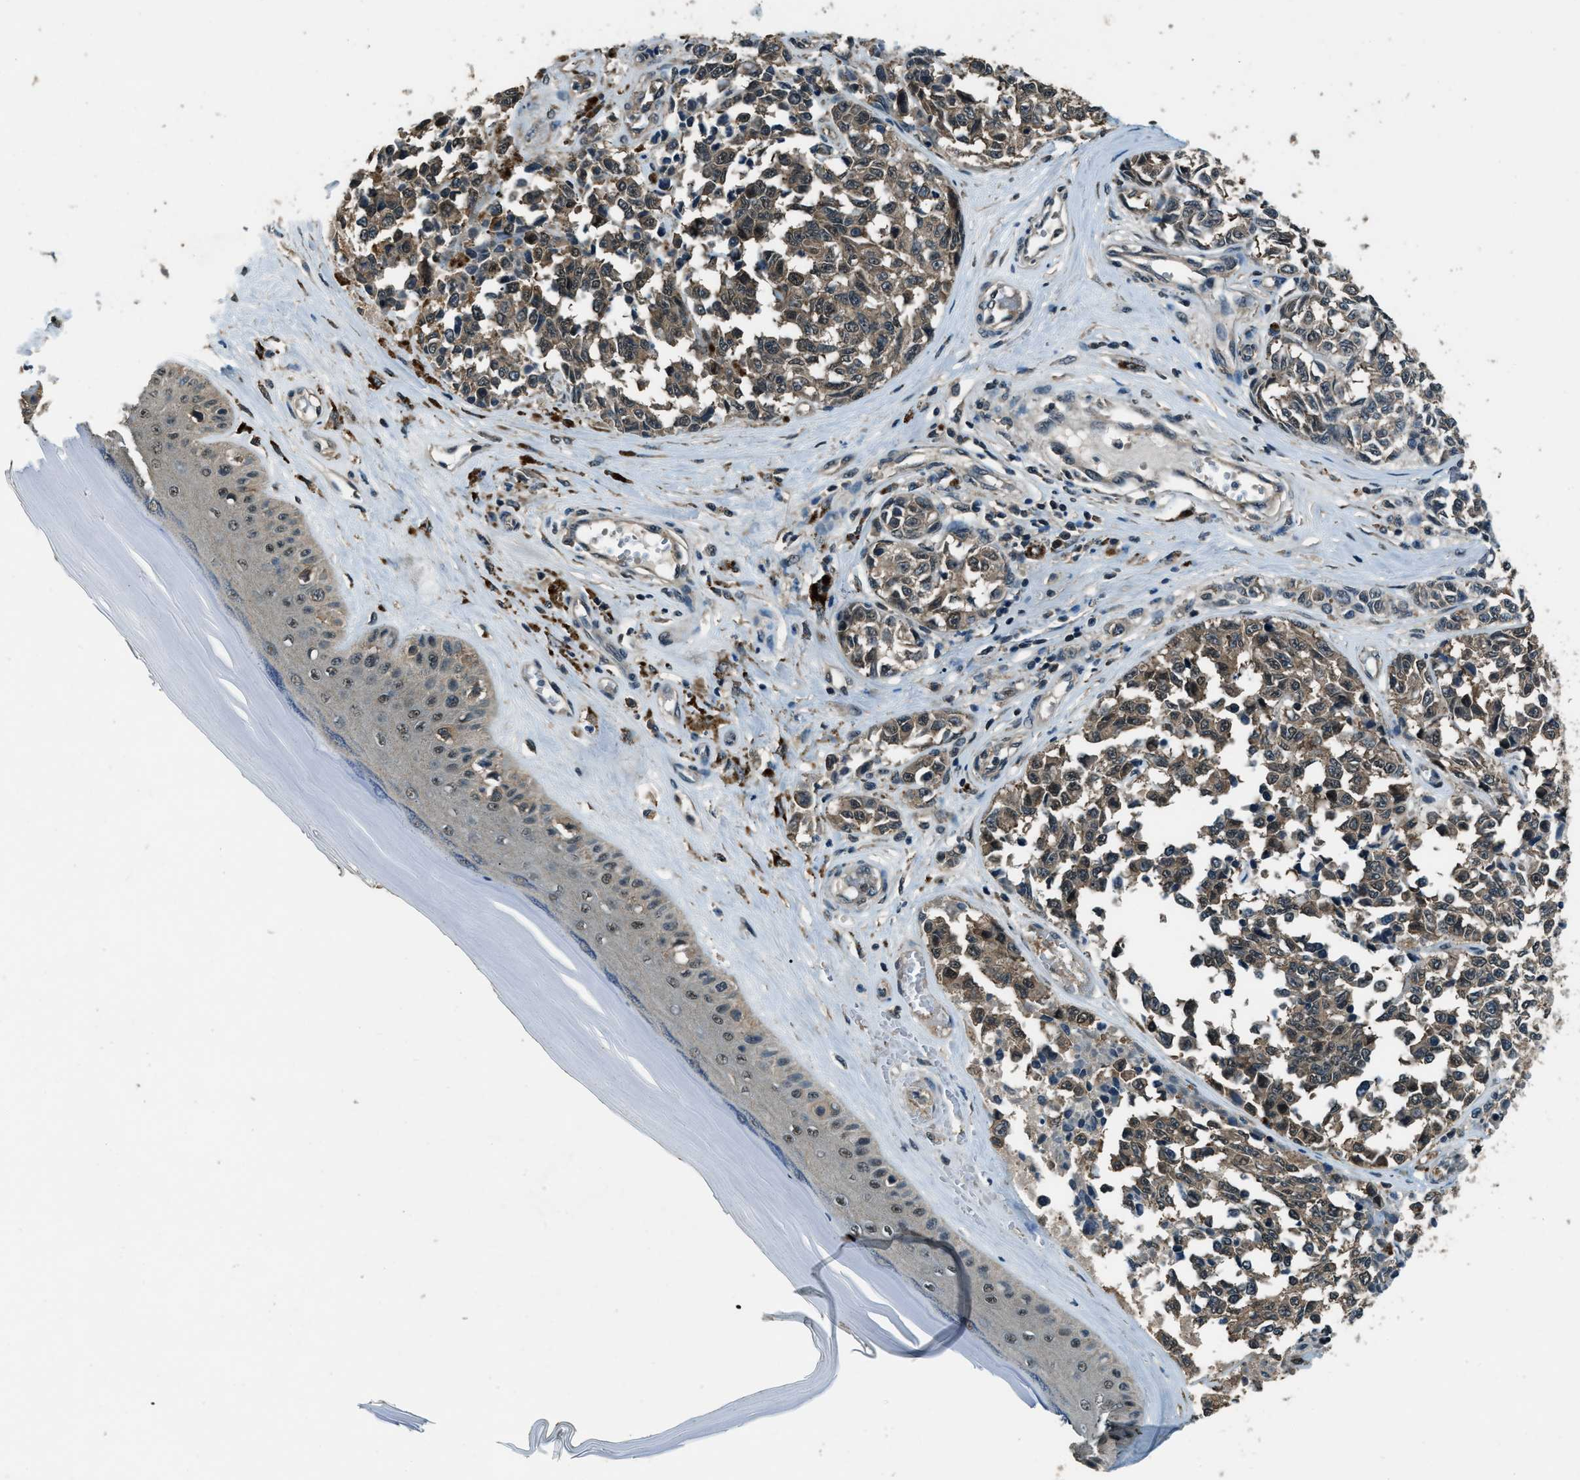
{"staining": {"intensity": "moderate", "quantity": ">75%", "location": "cytoplasmic/membranous"}, "tissue": "melanoma", "cell_type": "Tumor cells", "image_type": "cancer", "snomed": [{"axis": "morphology", "description": "Malignant melanoma, NOS"}, {"axis": "topography", "description": "Skin"}], "caption": "Tumor cells demonstrate medium levels of moderate cytoplasmic/membranous staining in about >75% of cells in malignant melanoma.", "gene": "NUDCD3", "patient": {"sex": "female", "age": 64}}